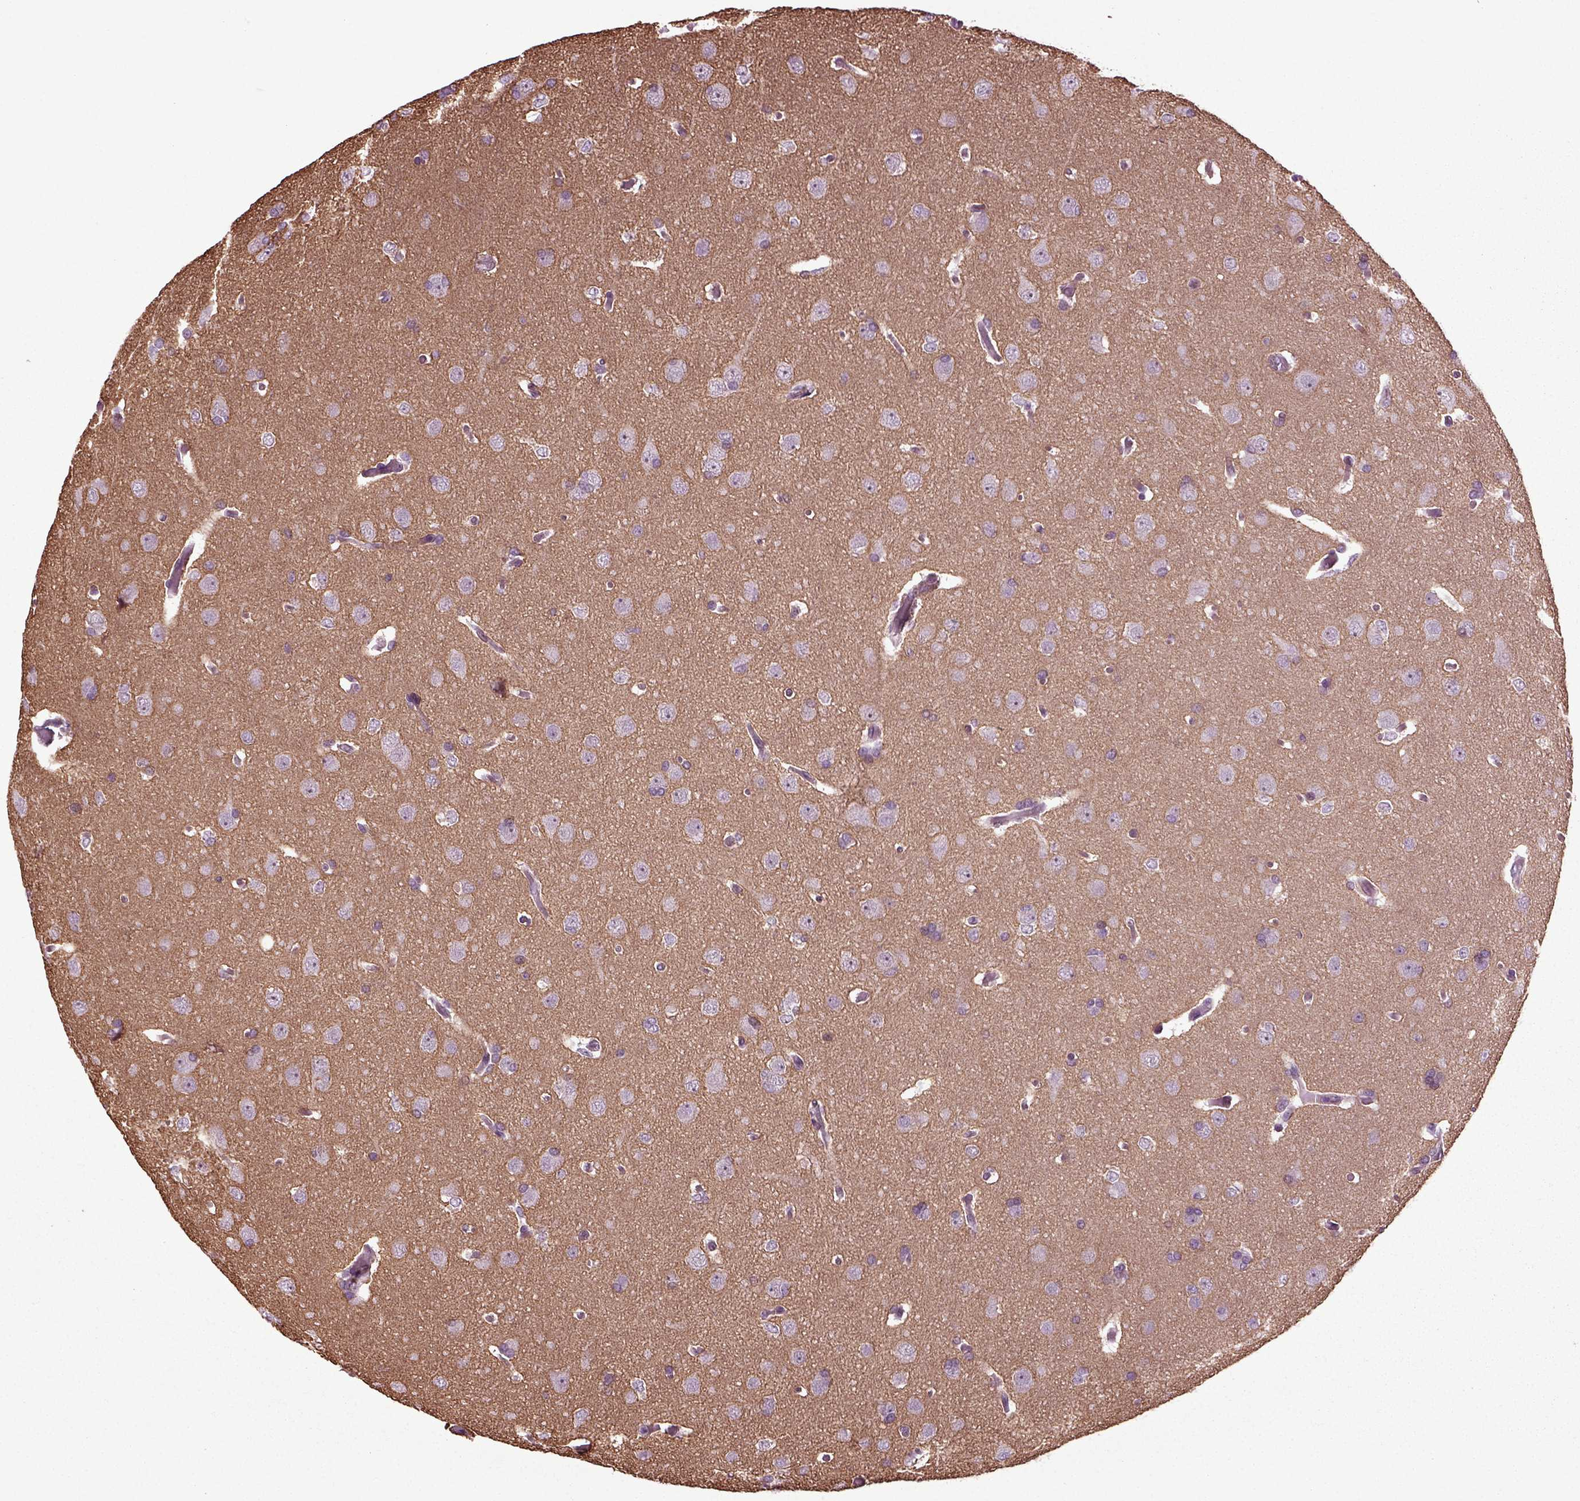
{"staining": {"intensity": "negative", "quantity": "none", "location": "none"}, "tissue": "glioma", "cell_type": "Tumor cells", "image_type": "cancer", "snomed": [{"axis": "morphology", "description": "Glioma, malignant, Low grade"}, {"axis": "topography", "description": "Brain"}], "caption": "Photomicrograph shows no significant protein positivity in tumor cells of glioma. (IHC, brightfield microscopy, high magnification).", "gene": "HAGHL", "patient": {"sex": "female", "age": 32}}